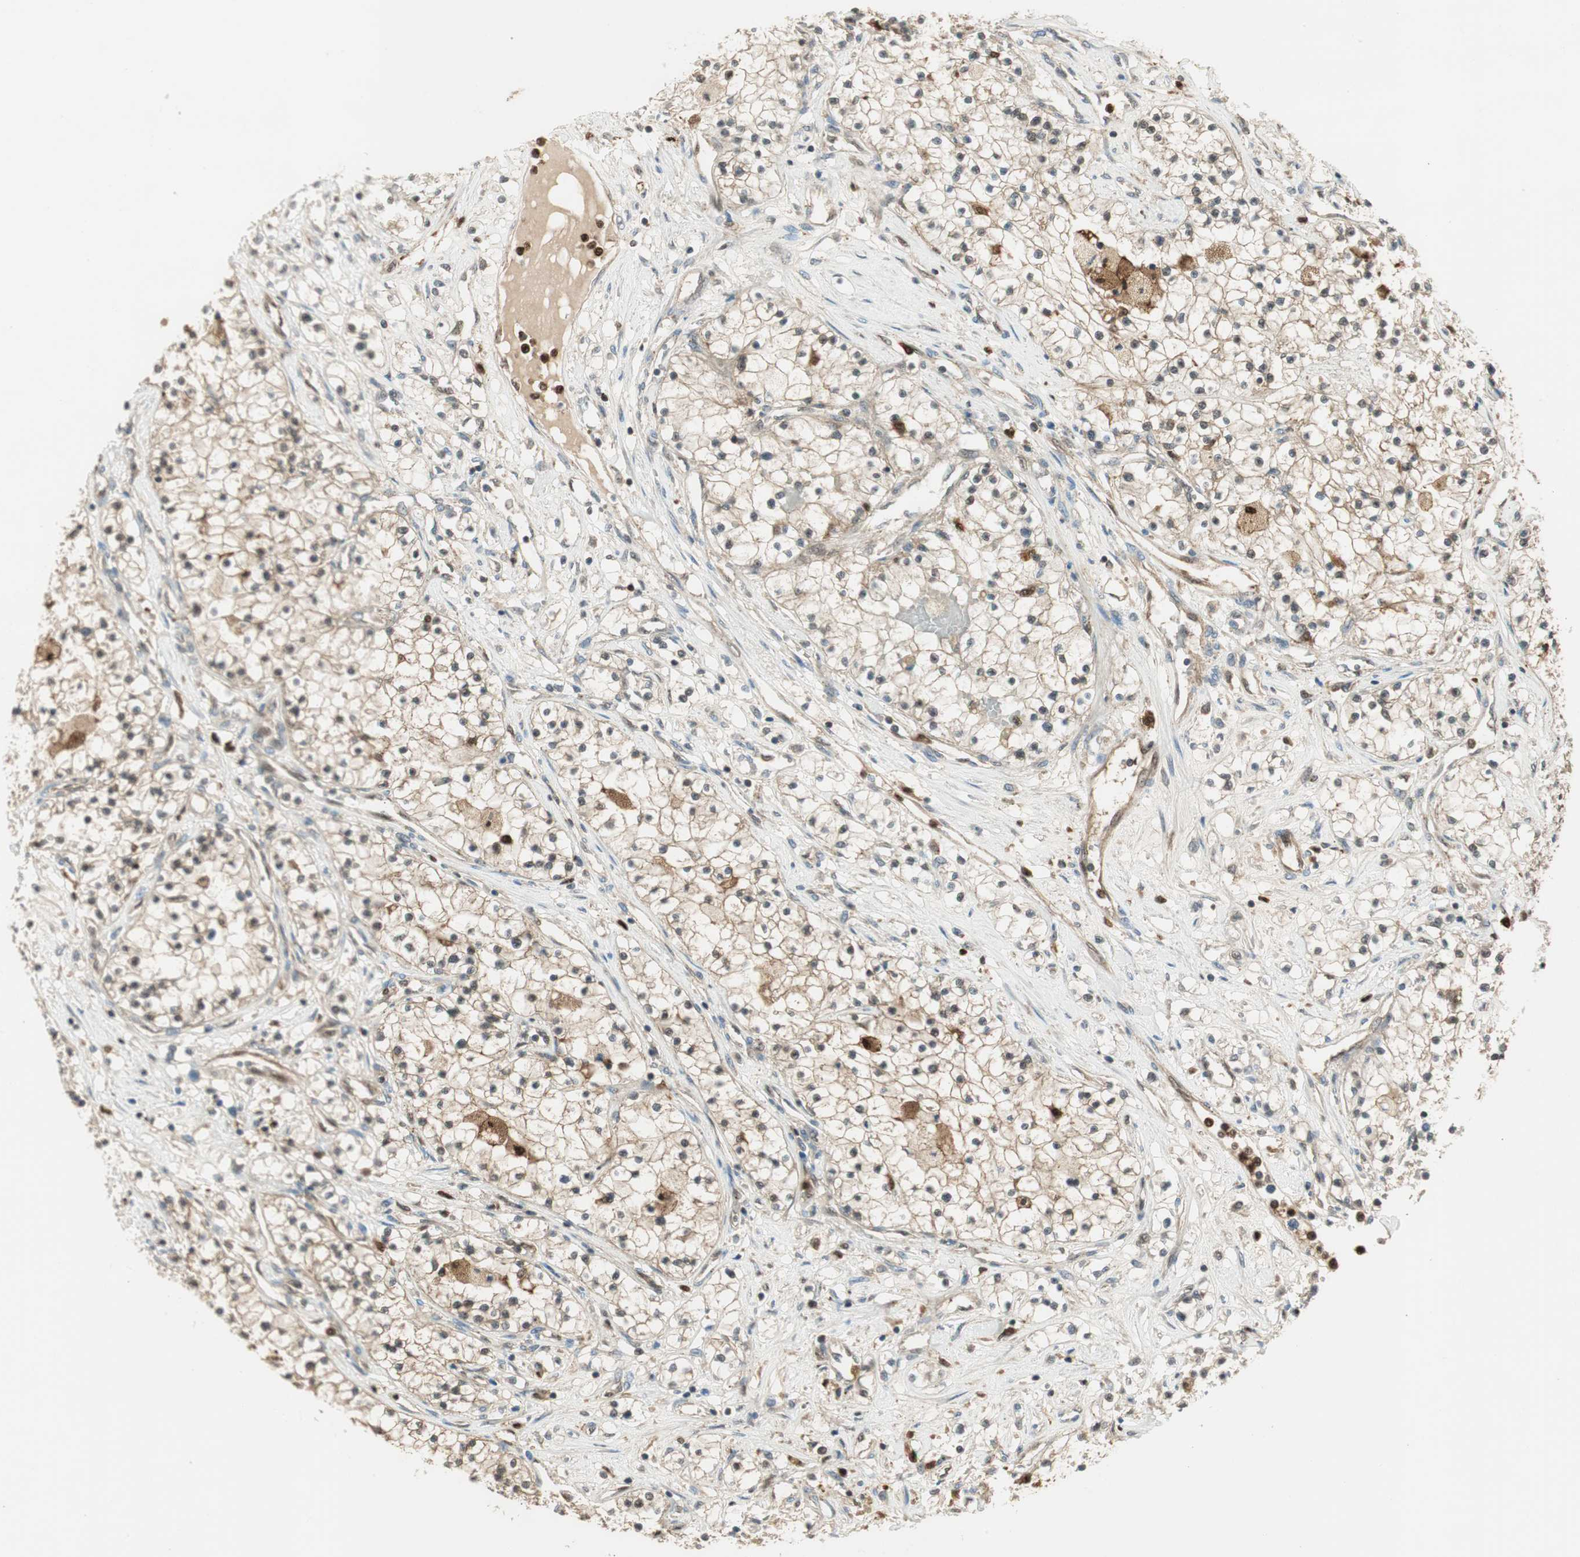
{"staining": {"intensity": "weak", "quantity": ">75%", "location": "cytoplasmic/membranous"}, "tissue": "renal cancer", "cell_type": "Tumor cells", "image_type": "cancer", "snomed": [{"axis": "morphology", "description": "Adenocarcinoma, NOS"}, {"axis": "topography", "description": "Kidney"}], "caption": "Human renal cancer stained for a protein (brown) displays weak cytoplasmic/membranous positive staining in about >75% of tumor cells.", "gene": "LTA4H", "patient": {"sex": "male", "age": 68}}